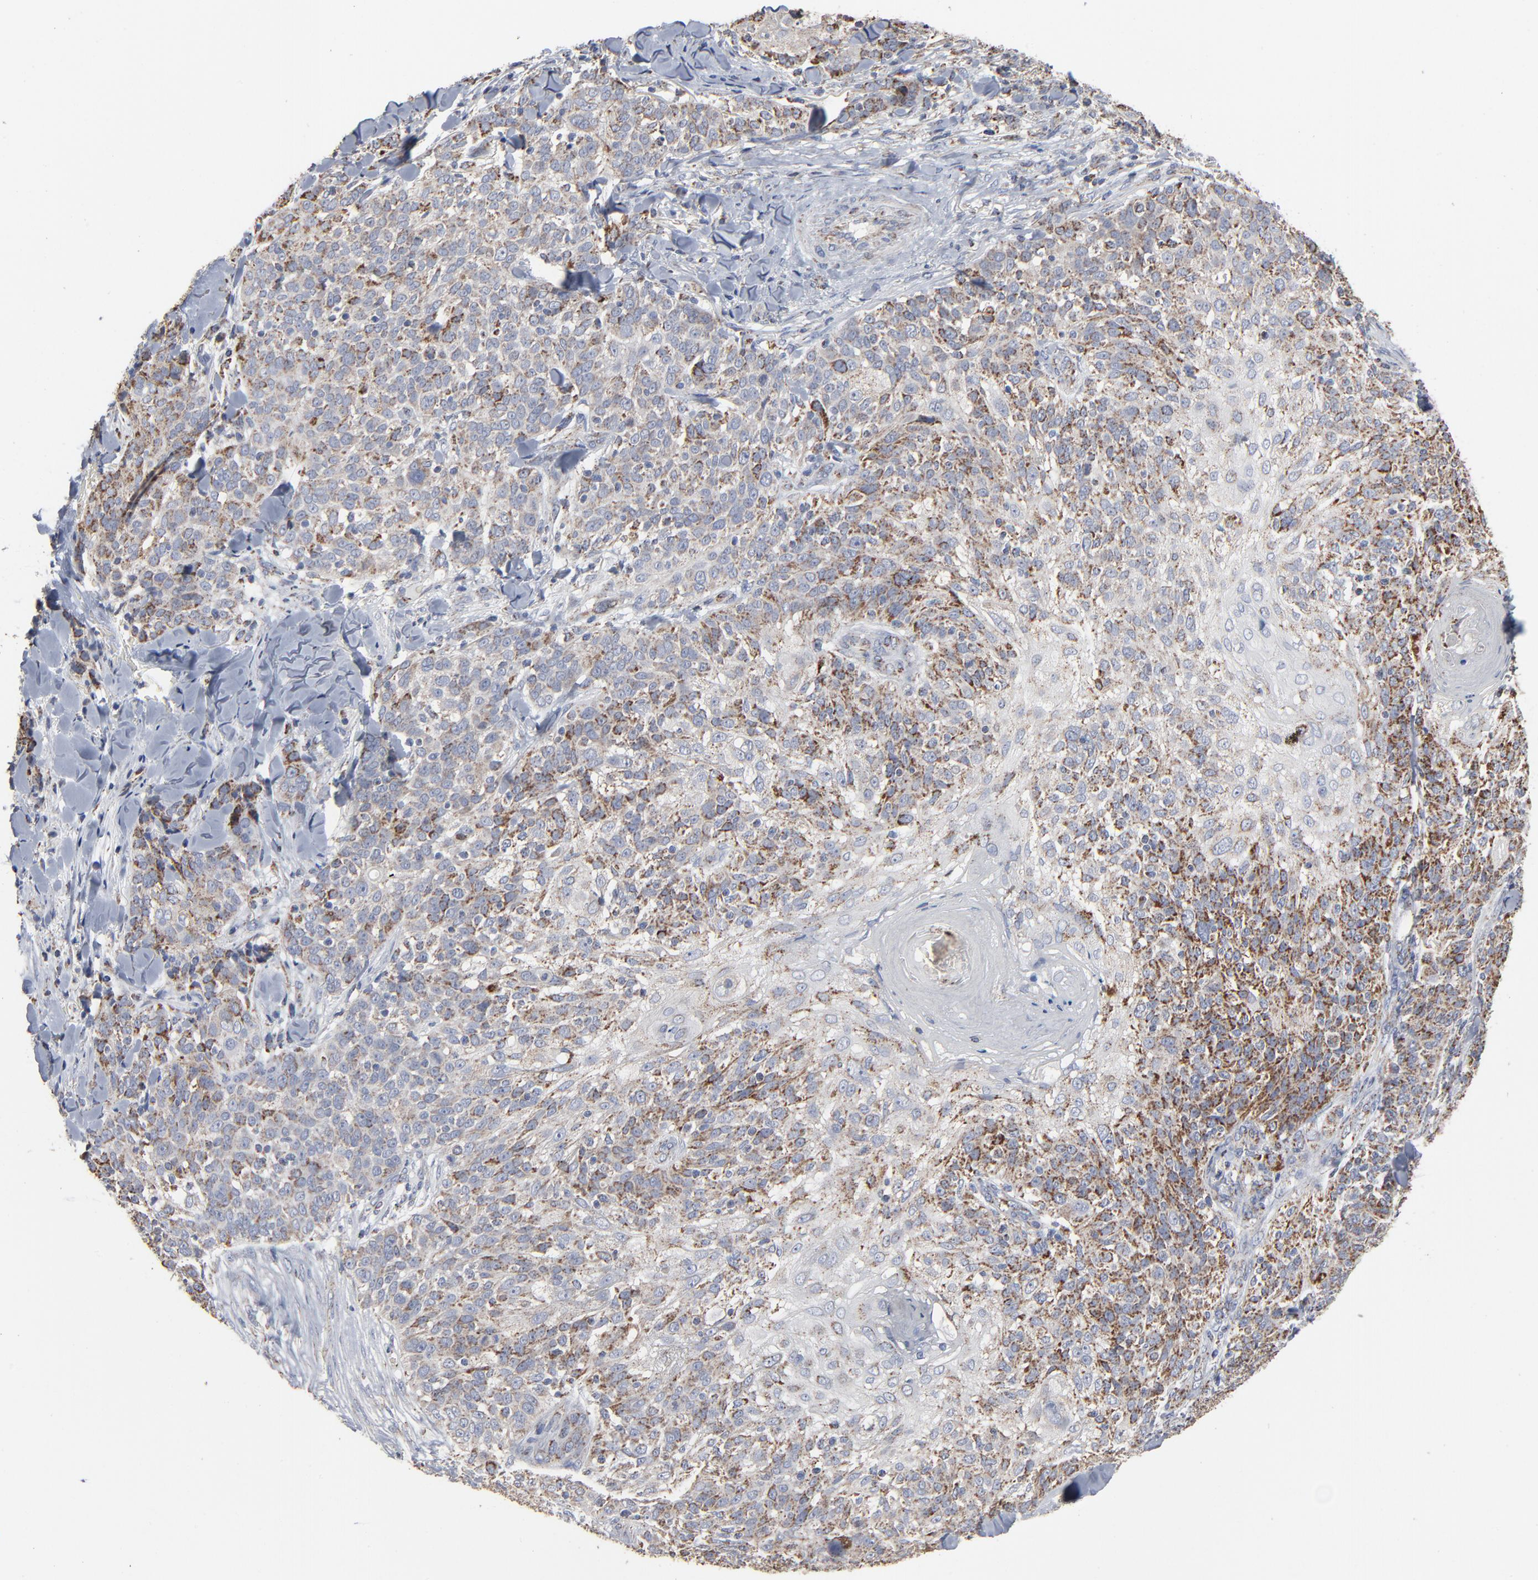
{"staining": {"intensity": "moderate", "quantity": "25%-75%", "location": "cytoplasmic/membranous"}, "tissue": "skin cancer", "cell_type": "Tumor cells", "image_type": "cancer", "snomed": [{"axis": "morphology", "description": "Normal tissue, NOS"}, {"axis": "morphology", "description": "Squamous cell carcinoma, NOS"}, {"axis": "topography", "description": "Skin"}], "caption": "Protein staining demonstrates moderate cytoplasmic/membranous staining in approximately 25%-75% of tumor cells in skin squamous cell carcinoma.", "gene": "UQCRC1", "patient": {"sex": "female", "age": 83}}